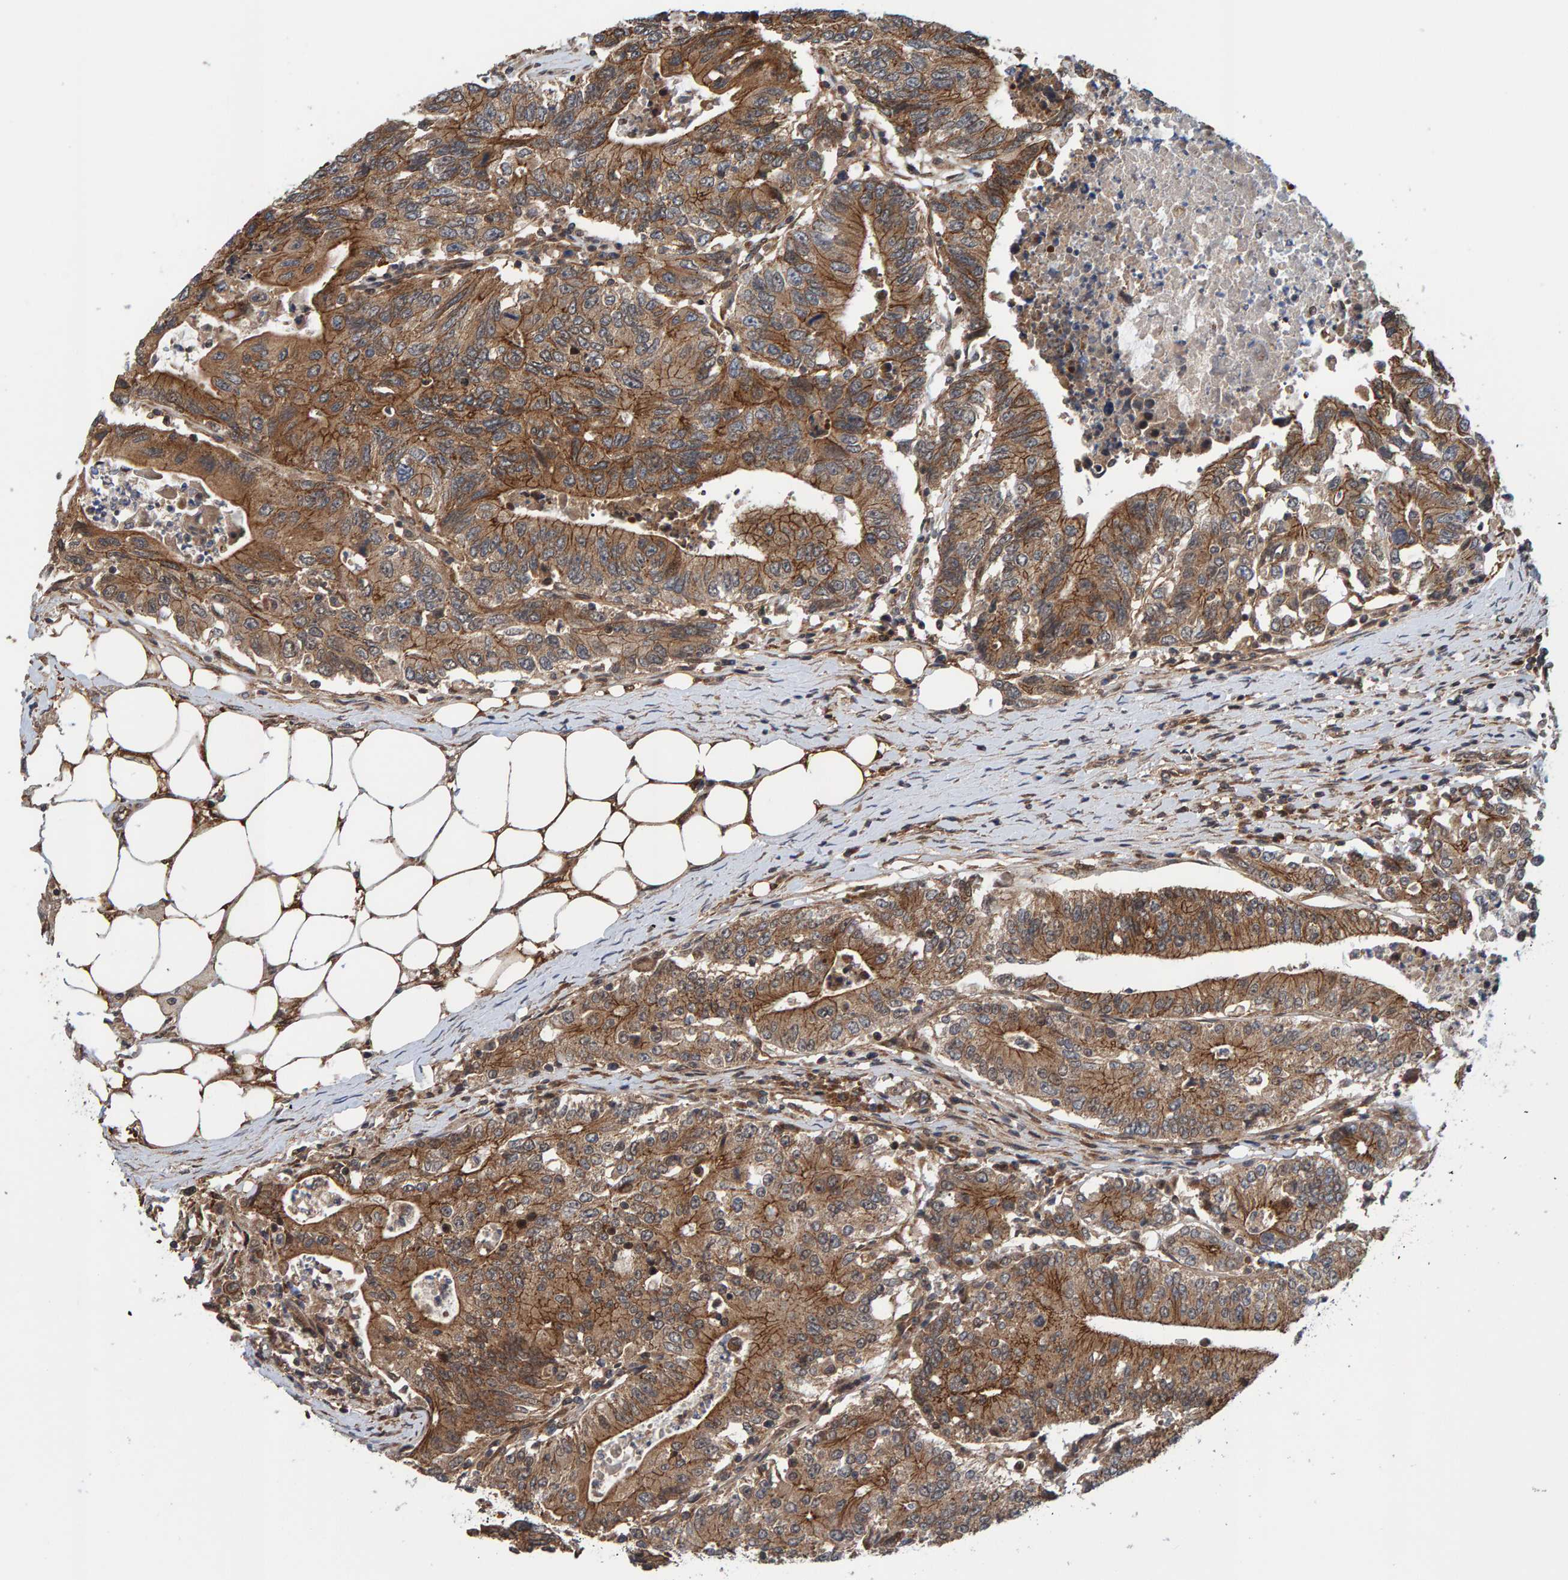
{"staining": {"intensity": "moderate", "quantity": ">75%", "location": "cytoplasmic/membranous"}, "tissue": "colorectal cancer", "cell_type": "Tumor cells", "image_type": "cancer", "snomed": [{"axis": "morphology", "description": "Adenocarcinoma, NOS"}, {"axis": "topography", "description": "Colon"}], "caption": "Moderate cytoplasmic/membranous positivity is appreciated in about >75% of tumor cells in colorectal cancer (adenocarcinoma).", "gene": "SCRN2", "patient": {"sex": "female", "age": 77}}